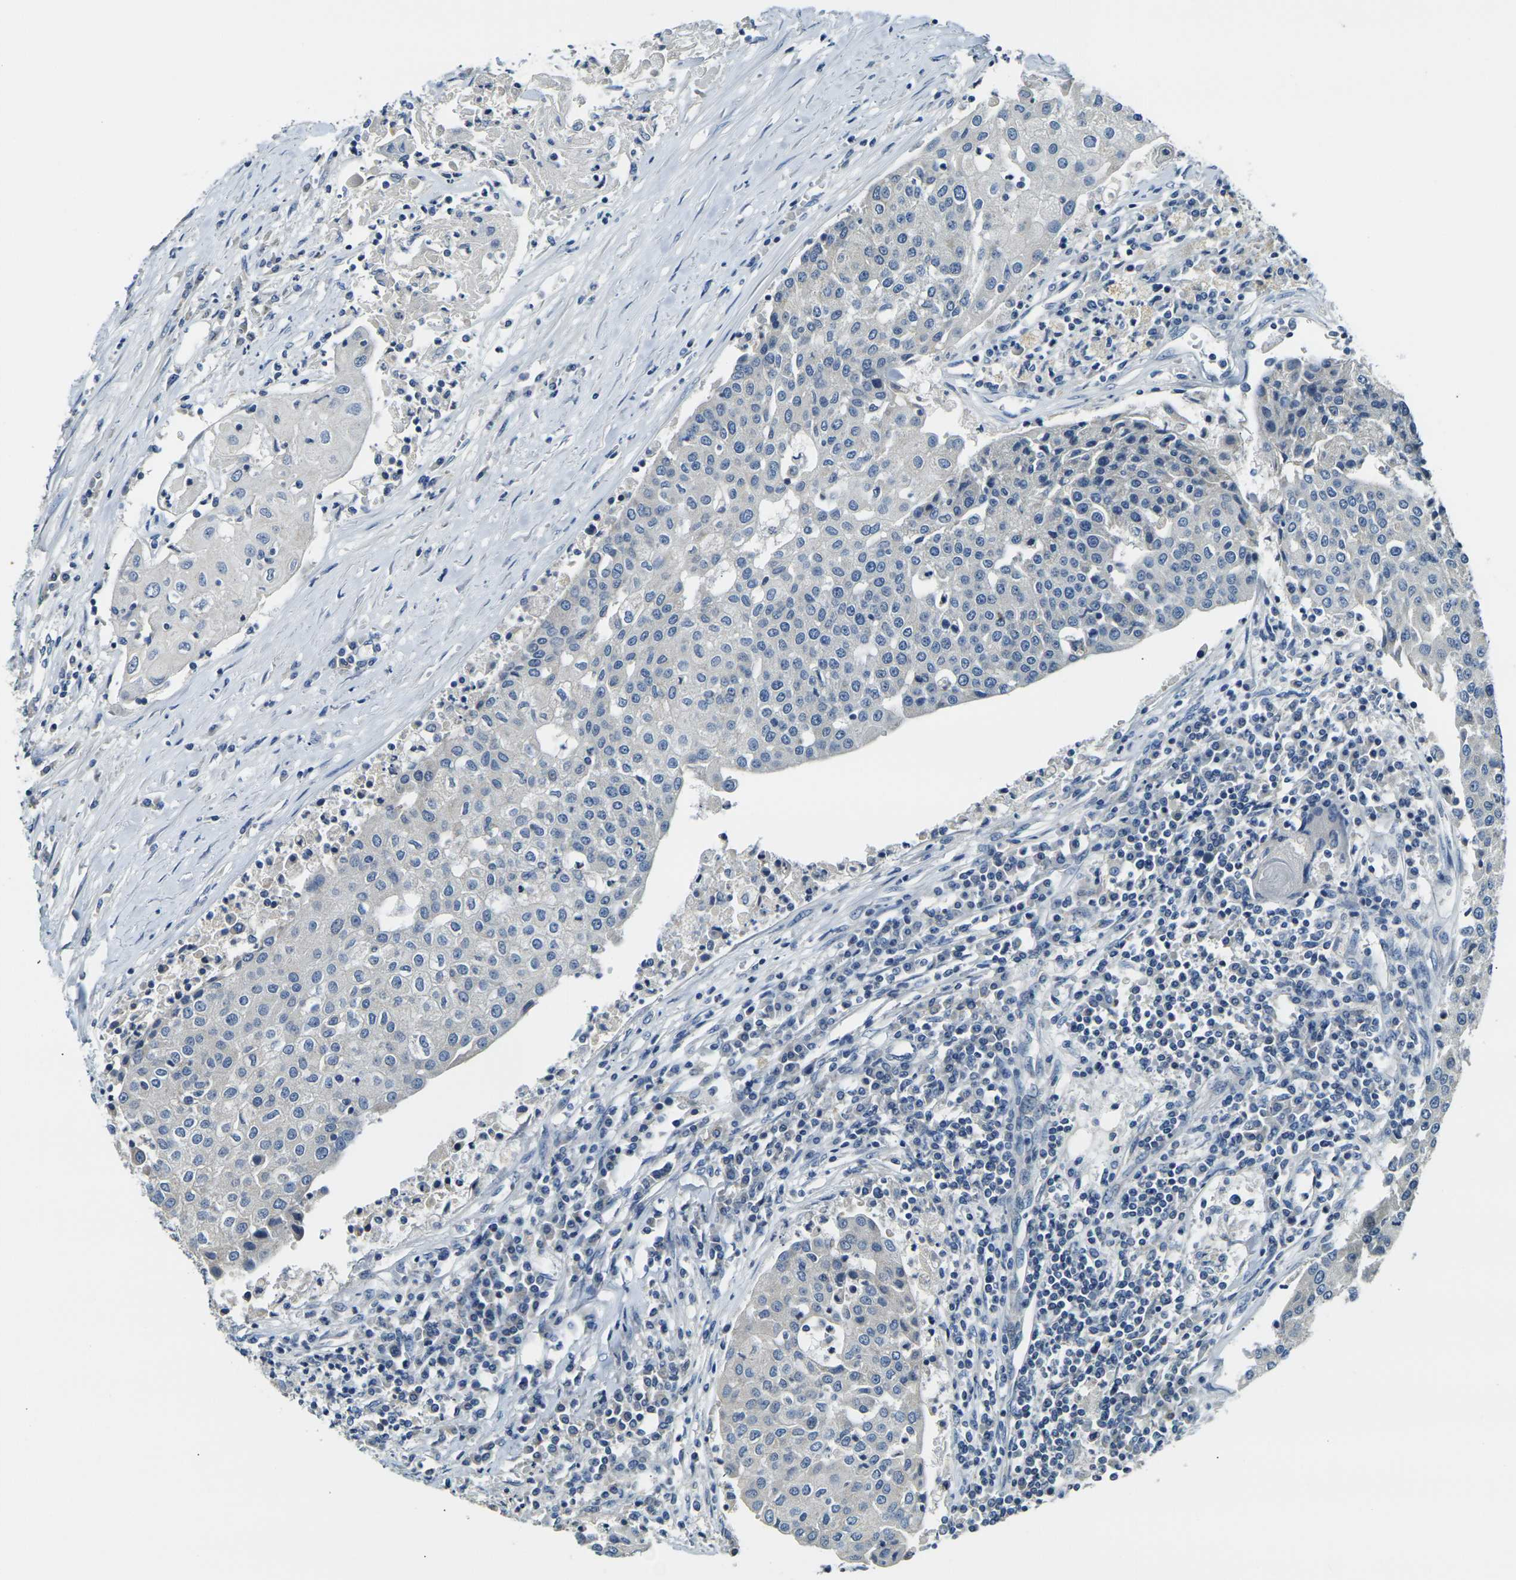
{"staining": {"intensity": "negative", "quantity": "none", "location": "none"}, "tissue": "urothelial cancer", "cell_type": "Tumor cells", "image_type": "cancer", "snomed": [{"axis": "morphology", "description": "Urothelial carcinoma, High grade"}, {"axis": "topography", "description": "Urinary bladder"}], "caption": "There is no significant positivity in tumor cells of urothelial cancer.", "gene": "SHISAL2B", "patient": {"sex": "female", "age": 85}}